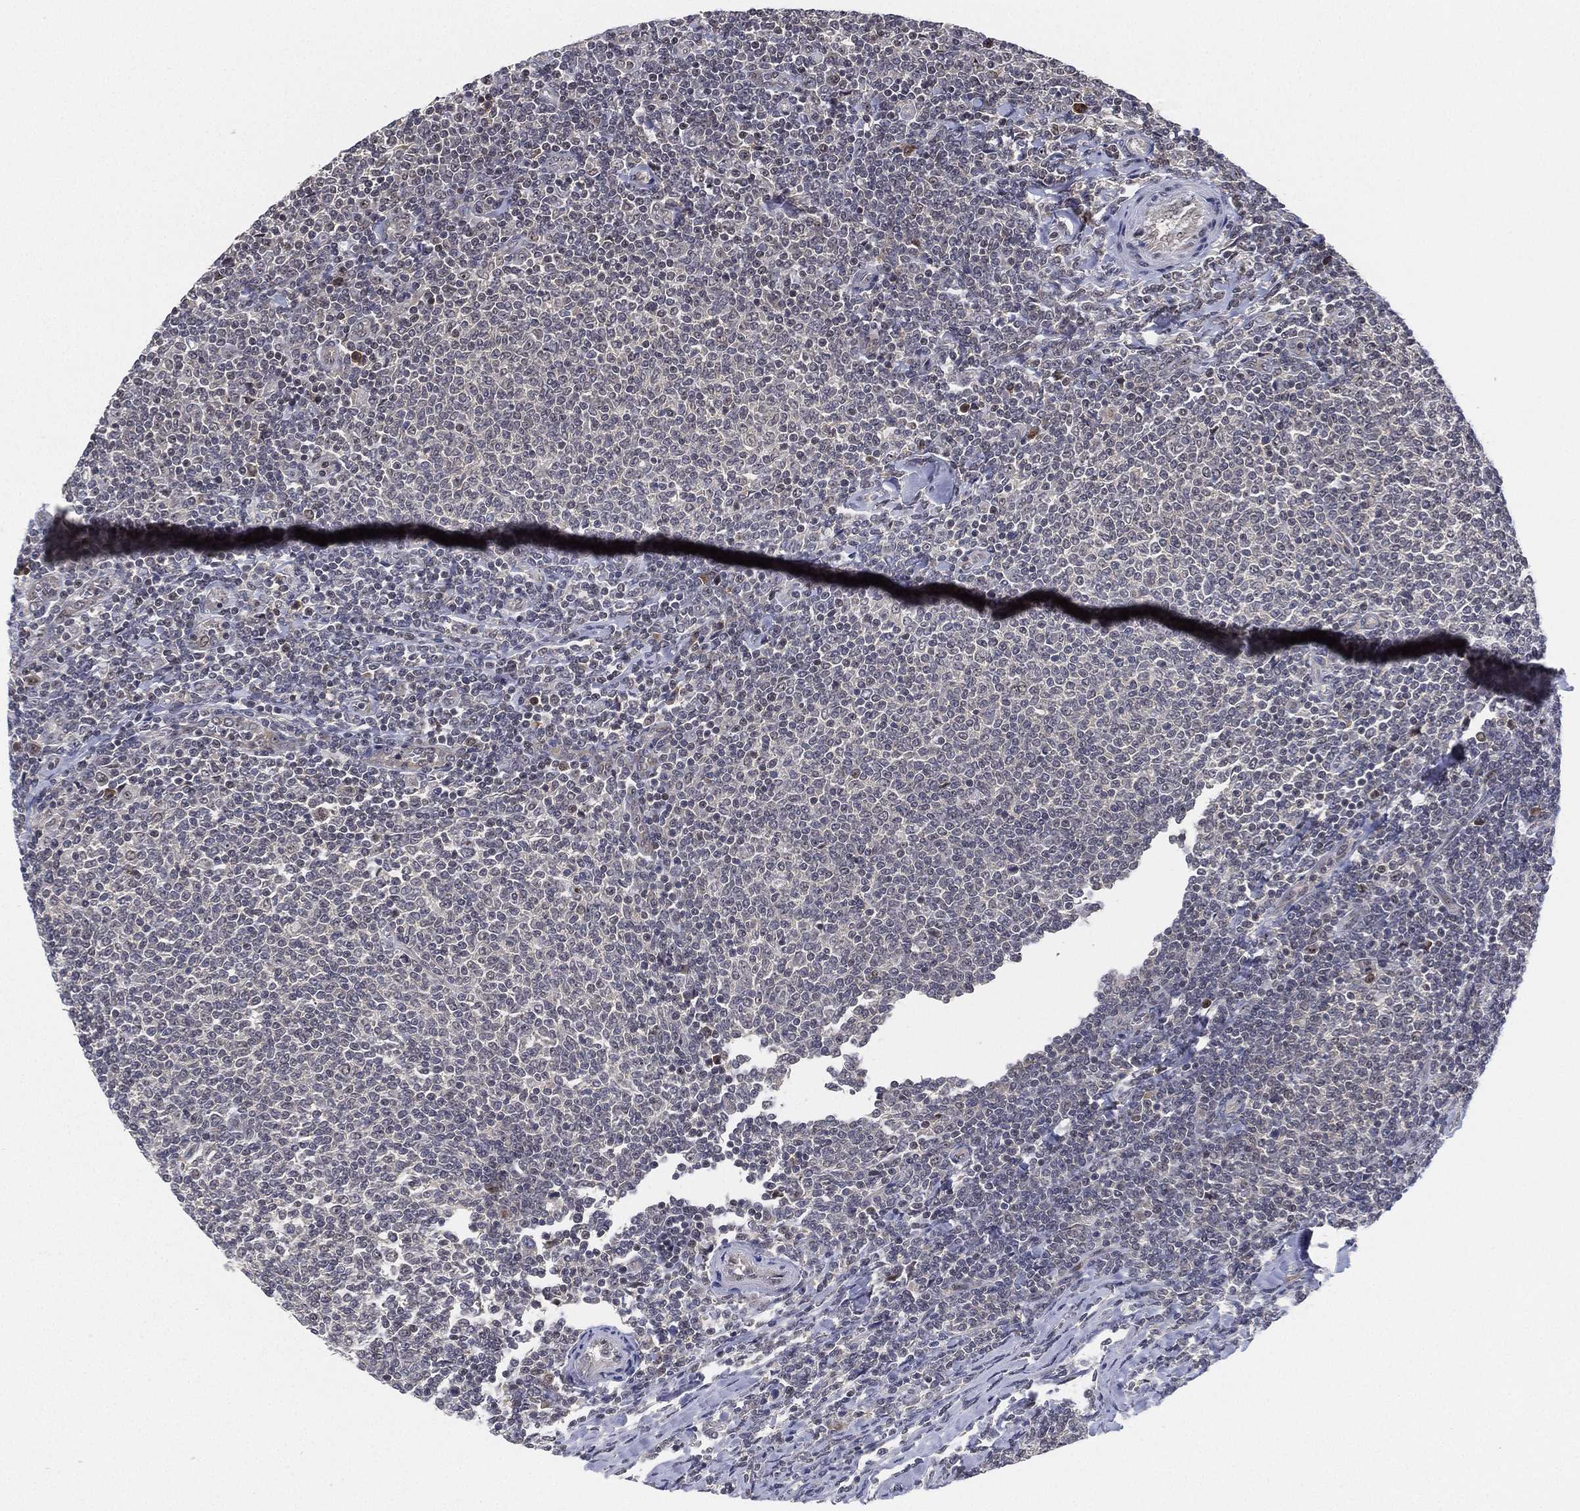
{"staining": {"intensity": "negative", "quantity": "none", "location": "none"}, "tissue": "lymphoma", "cell_type": "Tumor cells", "image_type": "cancer", "snomed": [{"axis": "morphology", "description": "Malignant lymphoma, non-Hodgkin's type, Low grade"}, {"axis": "topography", "description": "Lymph node"}], "caption": "DAB (3,3'-diaminobenzidine) immunohistochemical staining of lymphoma demonstrates no significant staining in tumor cells. Nuclei are stained in blue.", "gene": "PPP1R16B", "patient": {"sex": "male", "age": 52}}